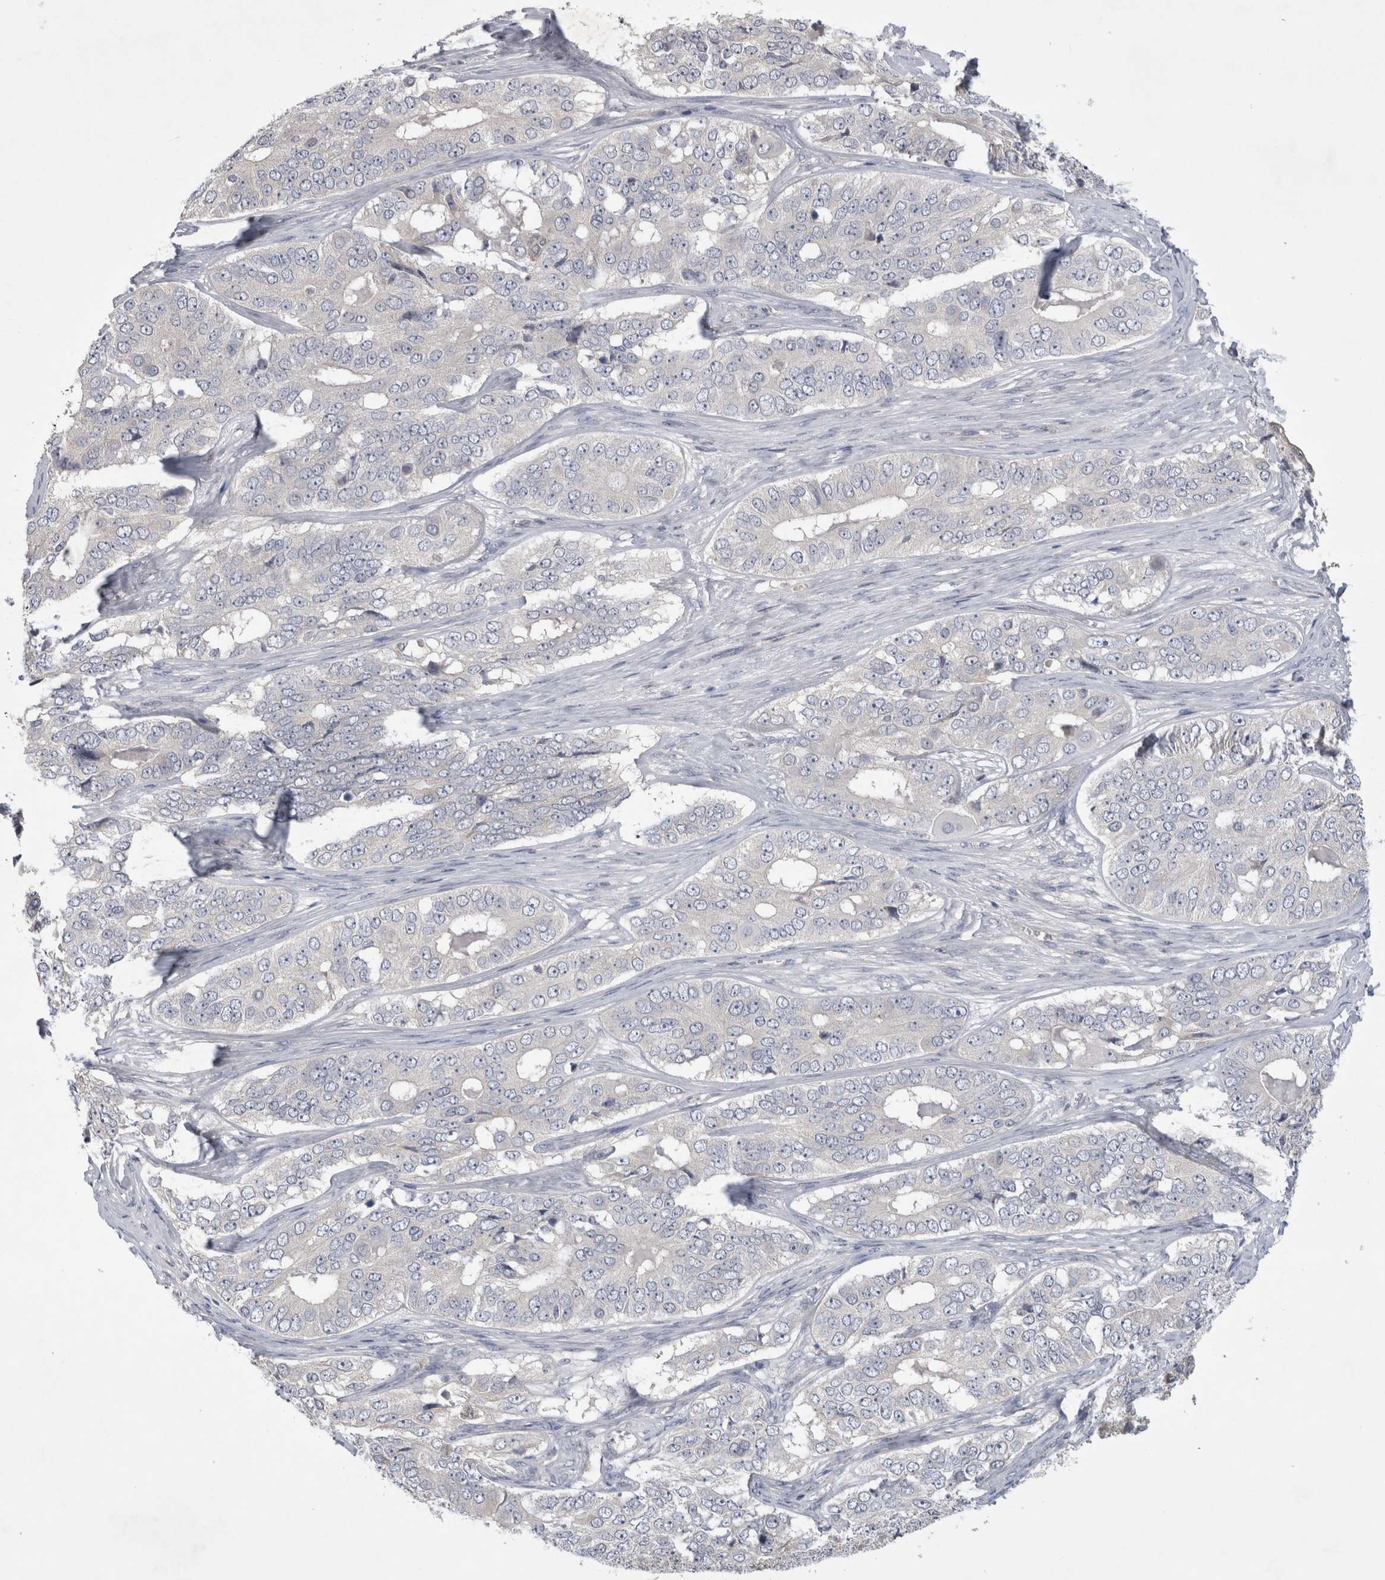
{"staining": {"intensity": "negative", "quantity": "none", "location": "none"}, "tissue": "ovarian cancer", "cell_type": "Tumor cells", "image_type": "cancer", "snomed": [{"axis": "morphology", "description": "Carcinoma, endometroid"}, {"axis": "topography", "description": "Ovary"}], "caption": "An immunohistochemistry image of ovarian endometroid carcinoma is shown. There is no staining in tumor cells of ovarian endometroid carcinoma.", "gene": "SRD5A3", "patient": {"sex": "female", "age": 51}}